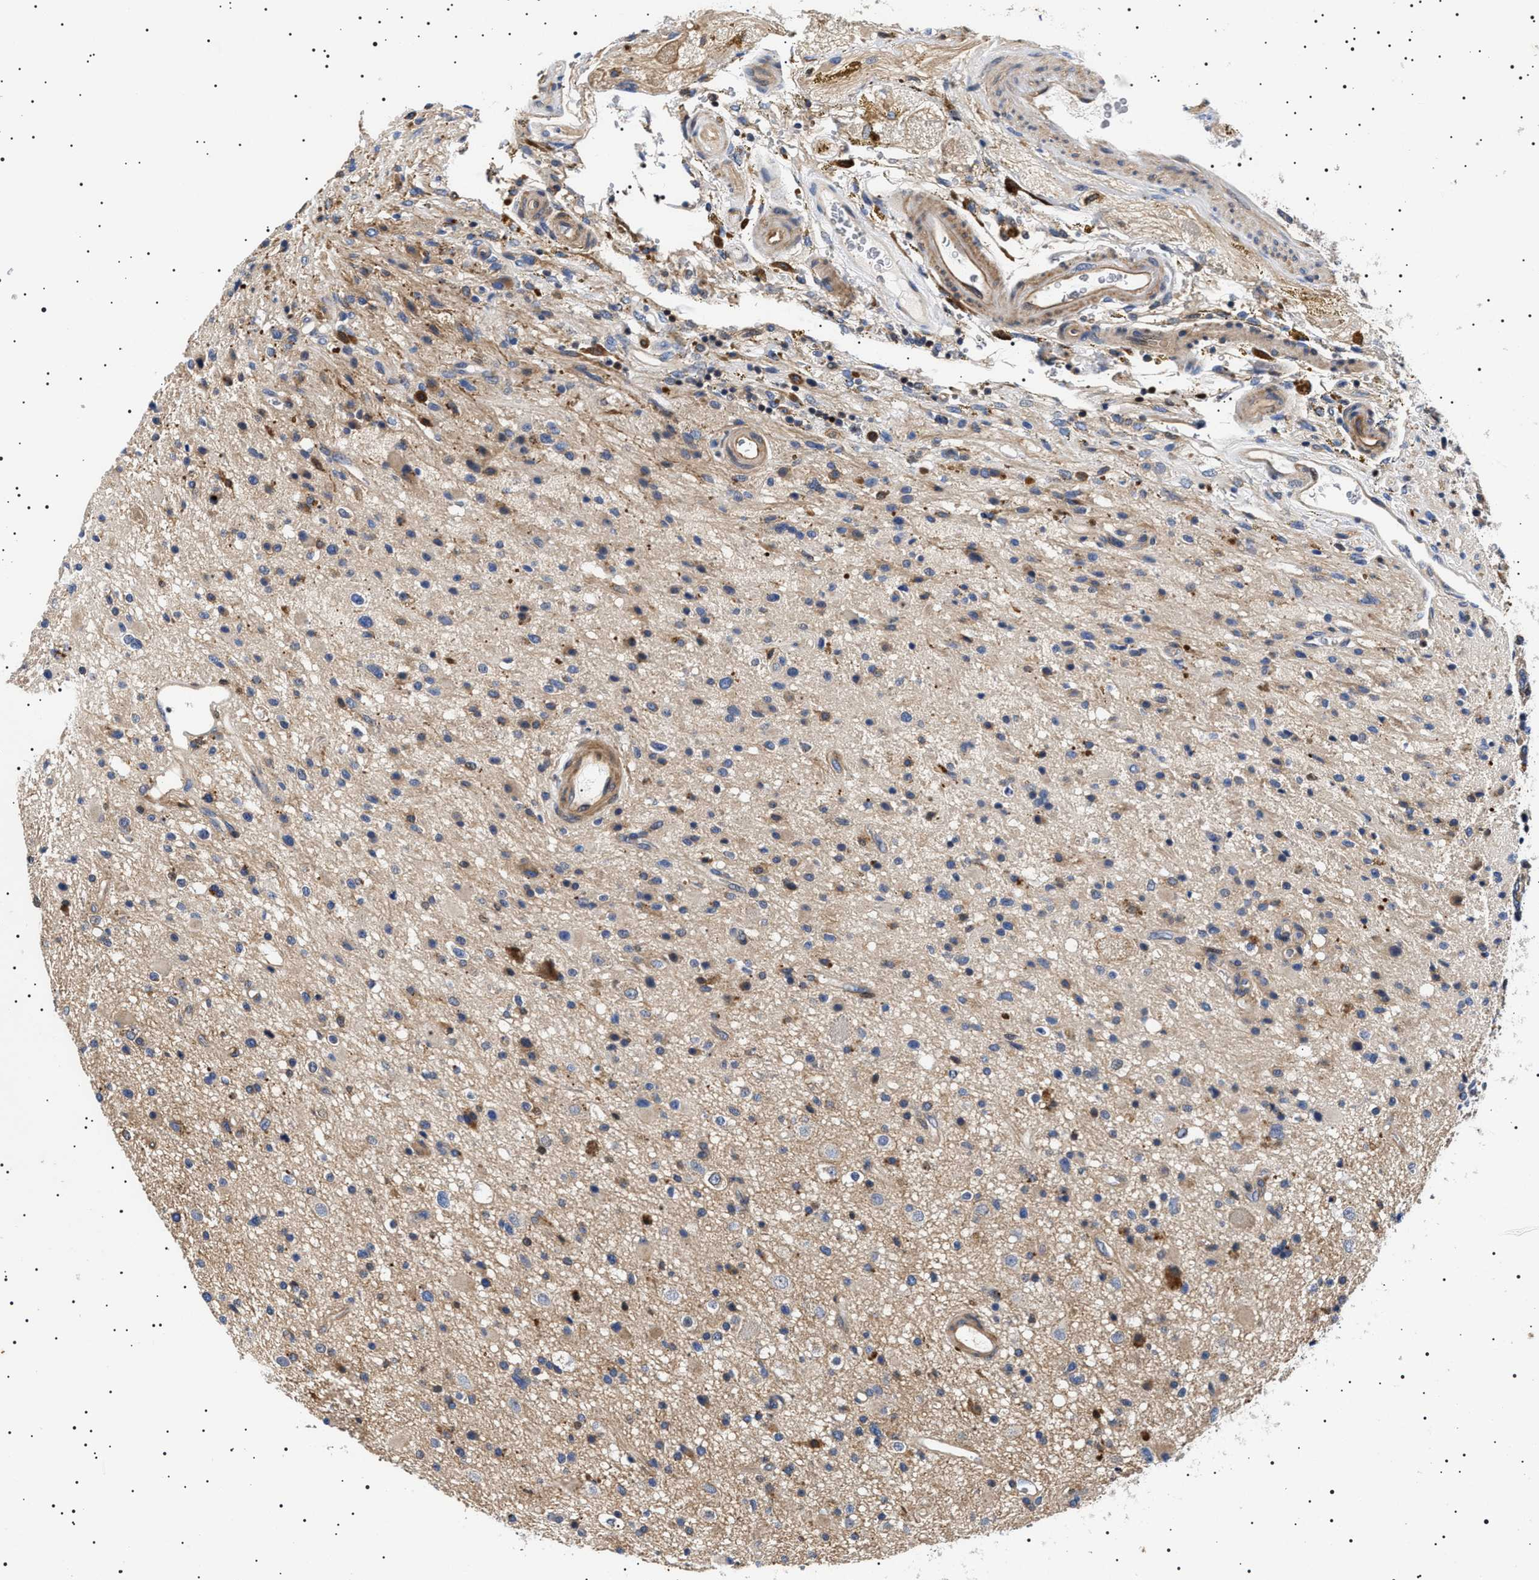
{"staining": {"intensity": "weak", "quantity": "<25%", "location": "cytoplasmic/membranous"}, "tissue": "glioma", "cell_type": "Tumor cells", "image_type": "cancer", "snomed": [{"axis": "morphology", "description": "Glioma, malignant, High grade"}, {"axis": "topography", "description": "Brain"}], "caption": "The IHC histopathology image has no significant positivity in tumor cells of glioma tissue. The staining was performed using DAB (3,3'-diaminobenzidine) to visualize the protein expression in brown, while the nuclei were stained in blue with hematoxylin (Magnification: 20x).", "gene": "SLC4A7", "patient": {"sex": "male", "age": 33}}